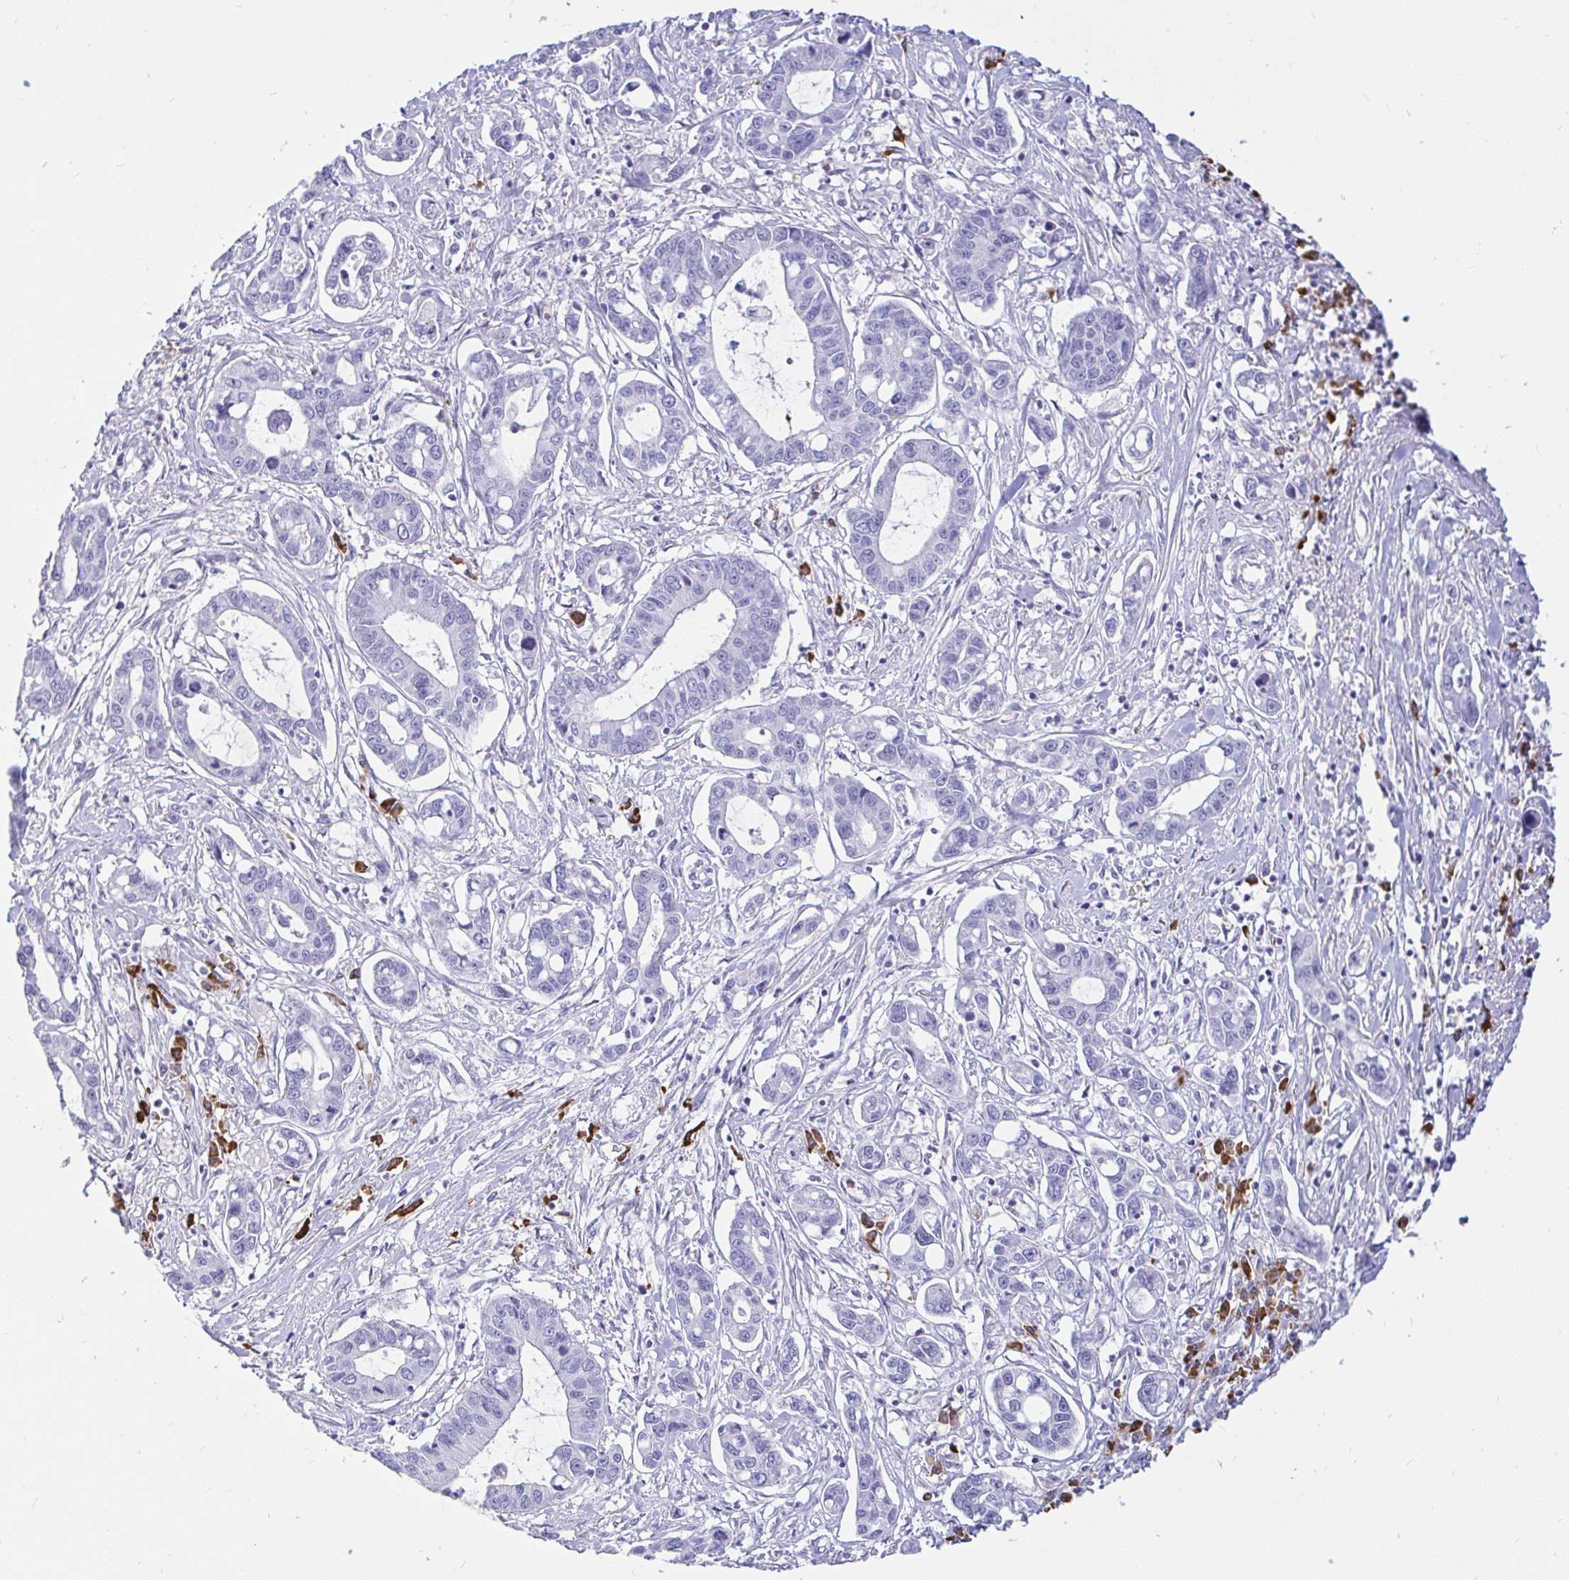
{"staining": {"intensity": "negative", "quantity": "none", "location": "none"}, "tissue": "liver cancer", "cell_type": "Tumor cells", "image_type": "cancer", "snomed": [{"axis": "morphology", "description": "Cholangiocarcinoma"}, {"axis": "topography", "description": "Liver"}], "caption": "DAB immunohistochemical staining of human liver cancer demonstrates no significant staining in tumor cells.", "gene": "CCDC62", "patient": {"sex": "male", "age": 58}}